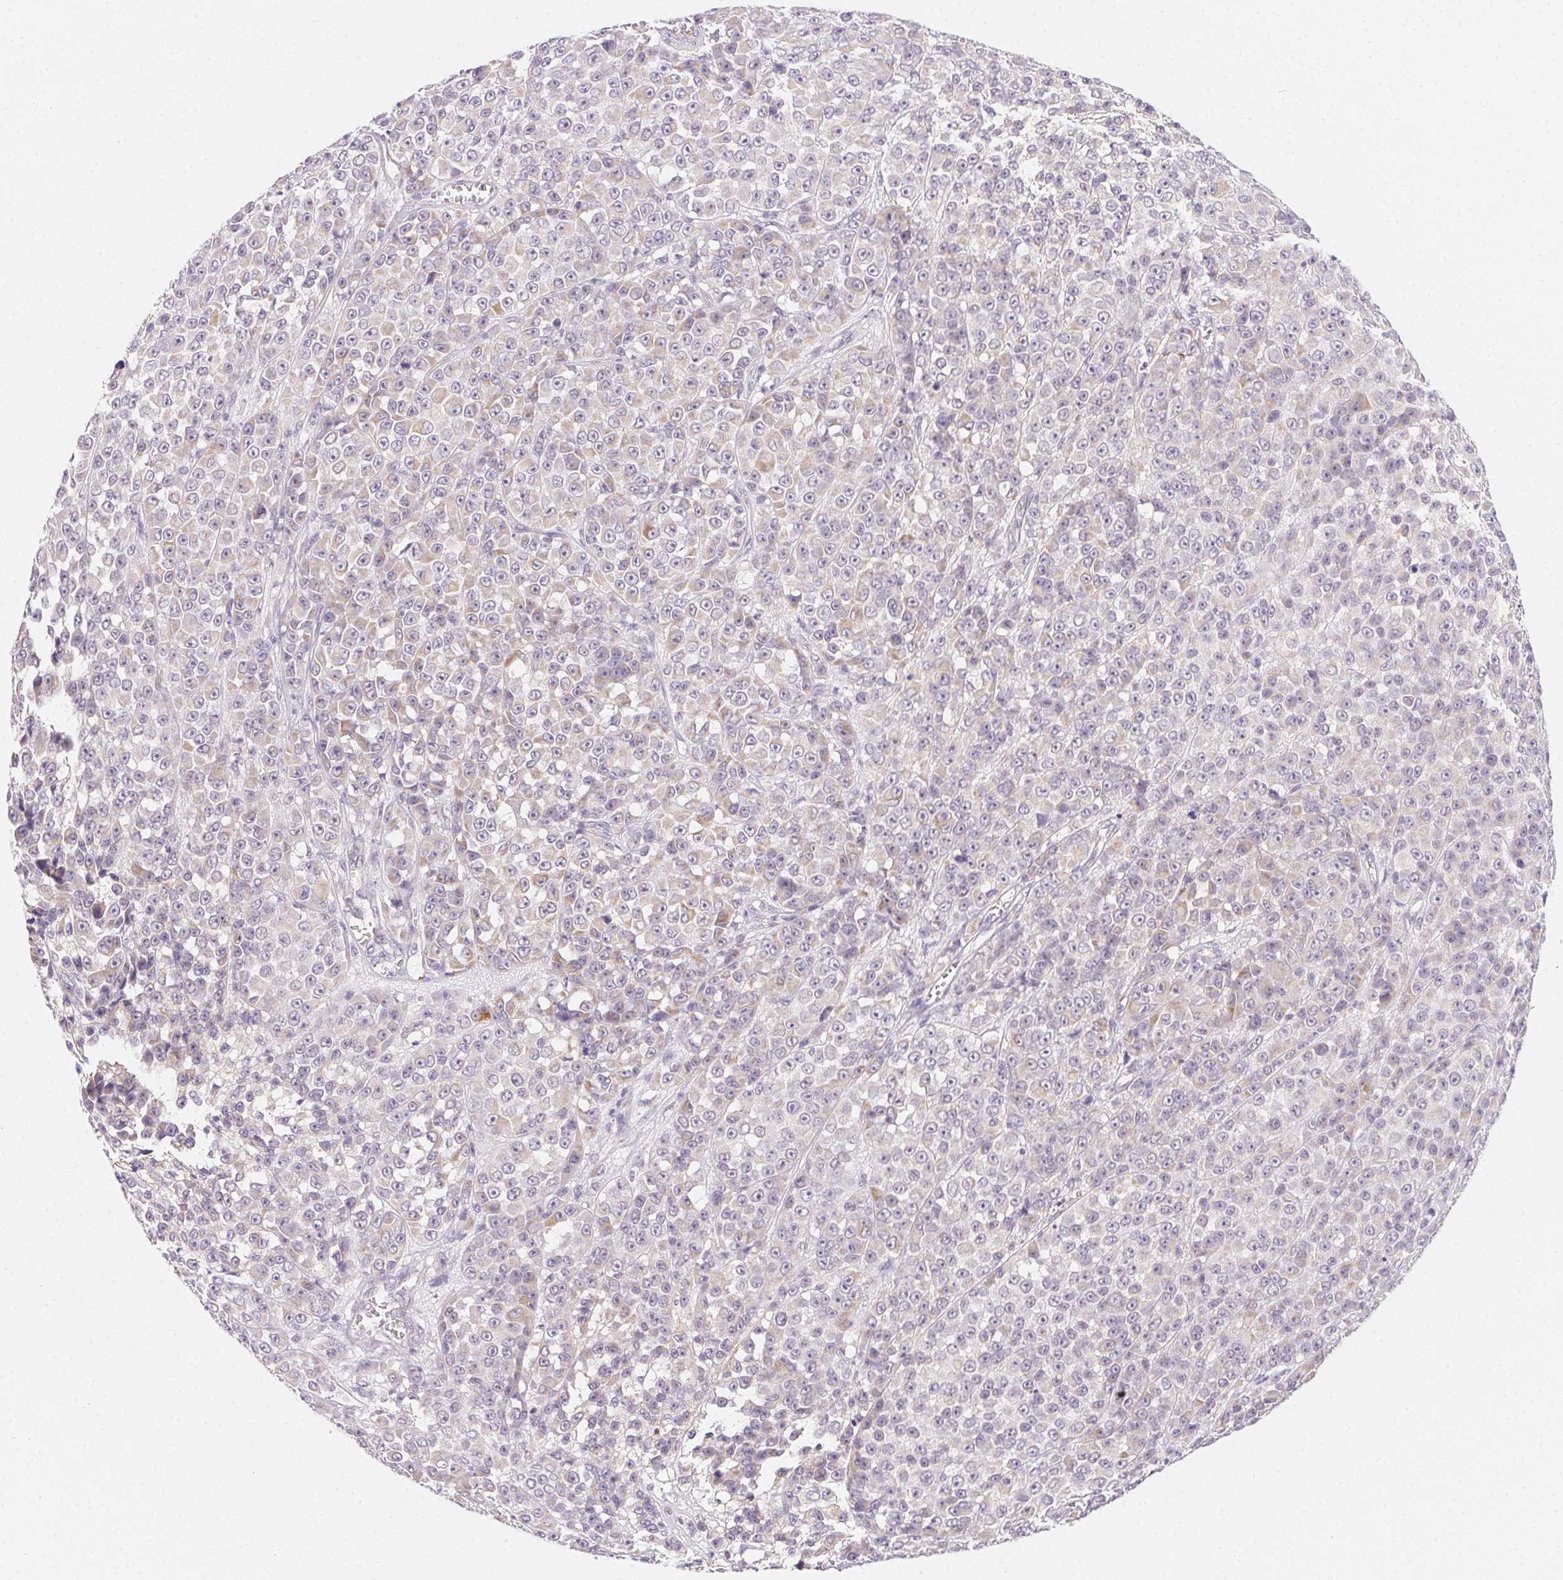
{"staining": {"intensity": "weak", "quantity": "<25%", "location": "cytoplasmic/membranous"}, "tissue": "melanoma", "cell_type": "Tumor cells", "image_type": "cancer", "snomed": [{"axis": "morphology", "description": "Malignant melanoma, NOS"}, {"axis": "topography", "description": "Skin"}, {"axis": "topography", "description": "Skin of back"}], "caption": "Human melanoma stained for a protein using IHC demonstrates no positivity in tumor cells.", "gene": "CSN1S1", "patient": {"sex": "male", "age": 91}}